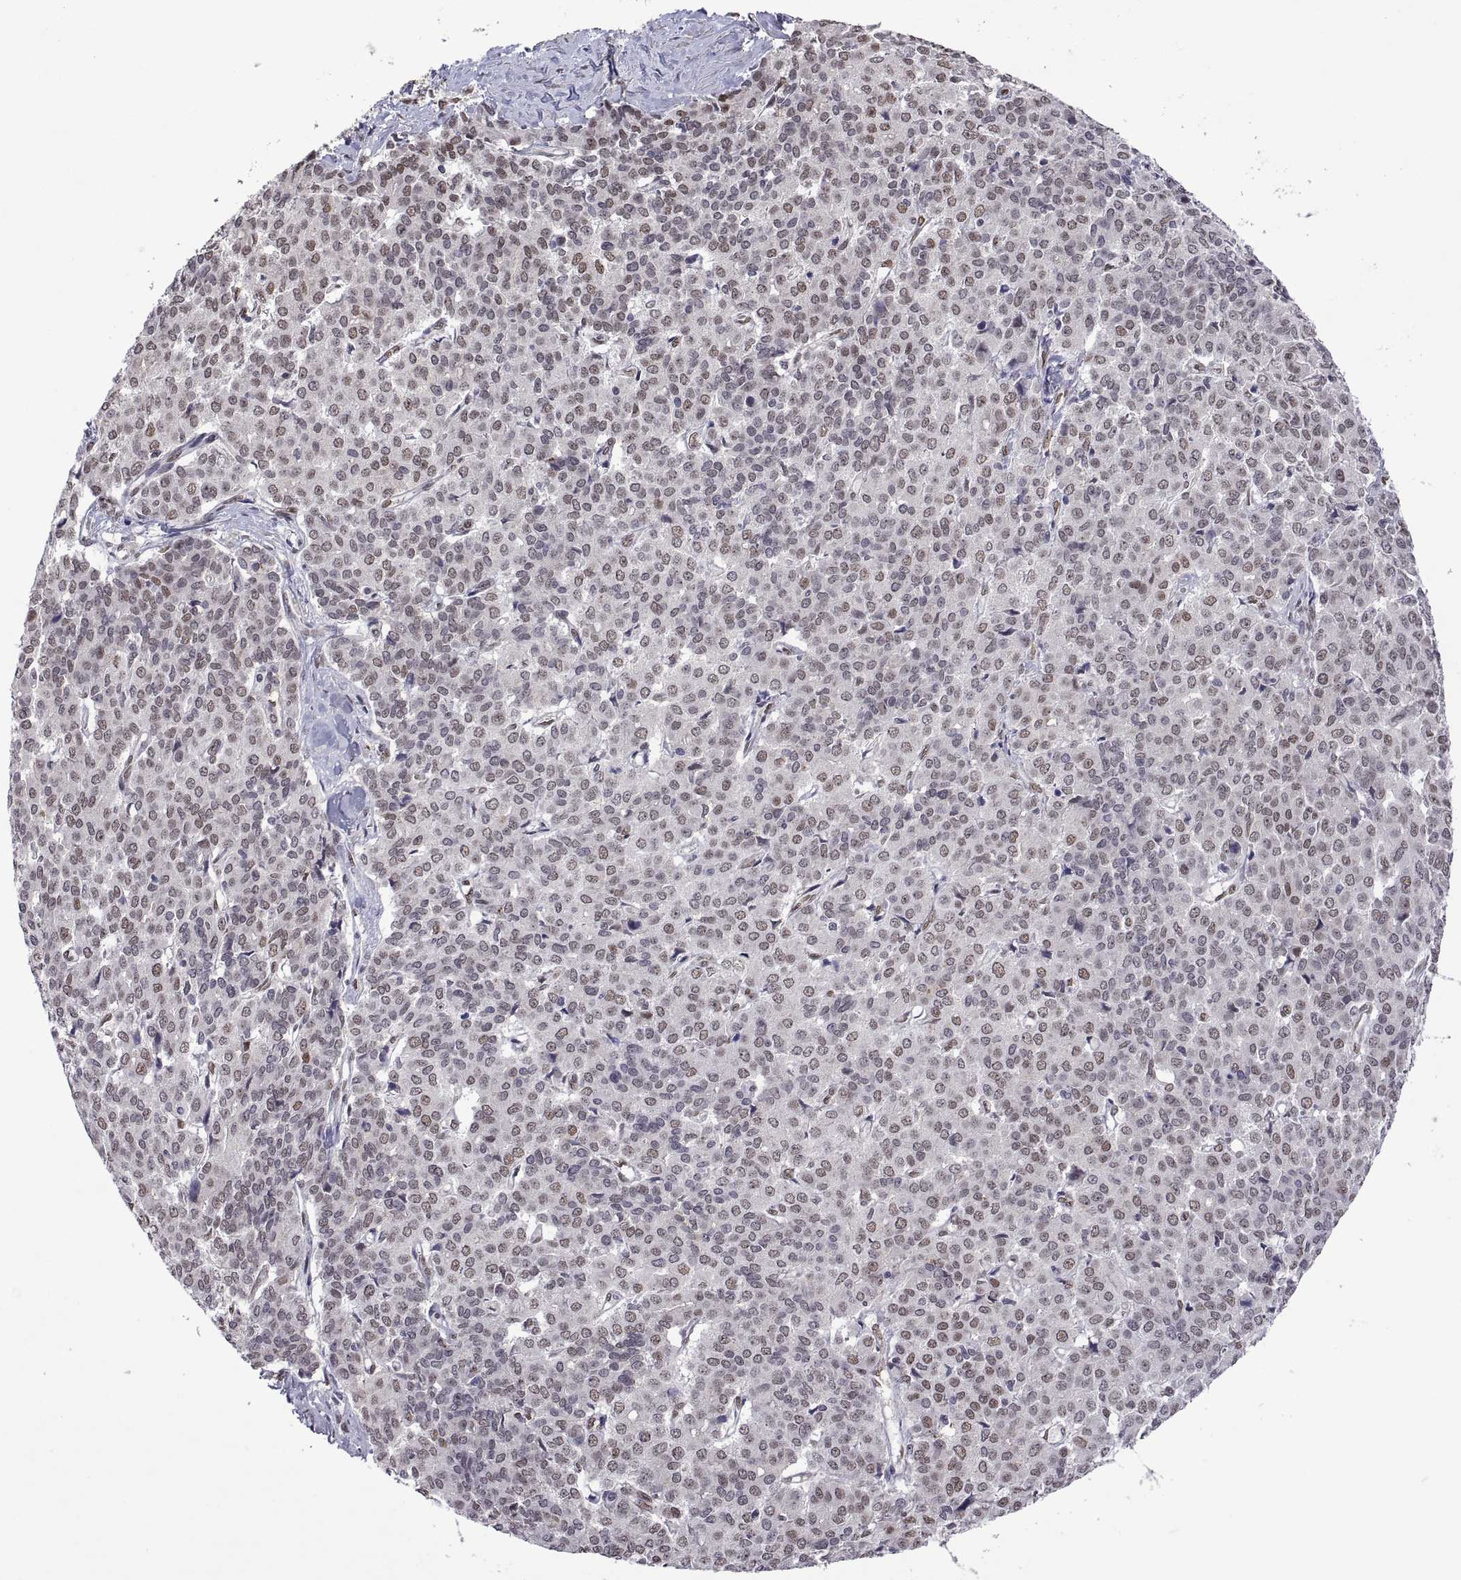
{"staining": {"intensity": "weak", "quantity": "25%-75%", "location": "nuclear"}, "tissue": "liver cancer", "cell_type": "Tumor cells", "image_type": "cancer", "snomed": [{"axis": "morphology", "description": "Cholangiocarcinoma"}, {"axis": "topography", "description": "Liver"}], "caption": "Liver cancer (cholangiocarcinoma) stained with IHC displays weak nuclear expression in about 25%-75% of tumor cells. (DAB (3,3'-diaminobenzidine) = brown stain, brightfield microscopy at high magnification).", "gene": "NR4A1", "patient": {"sex": "female", "age": 47}}